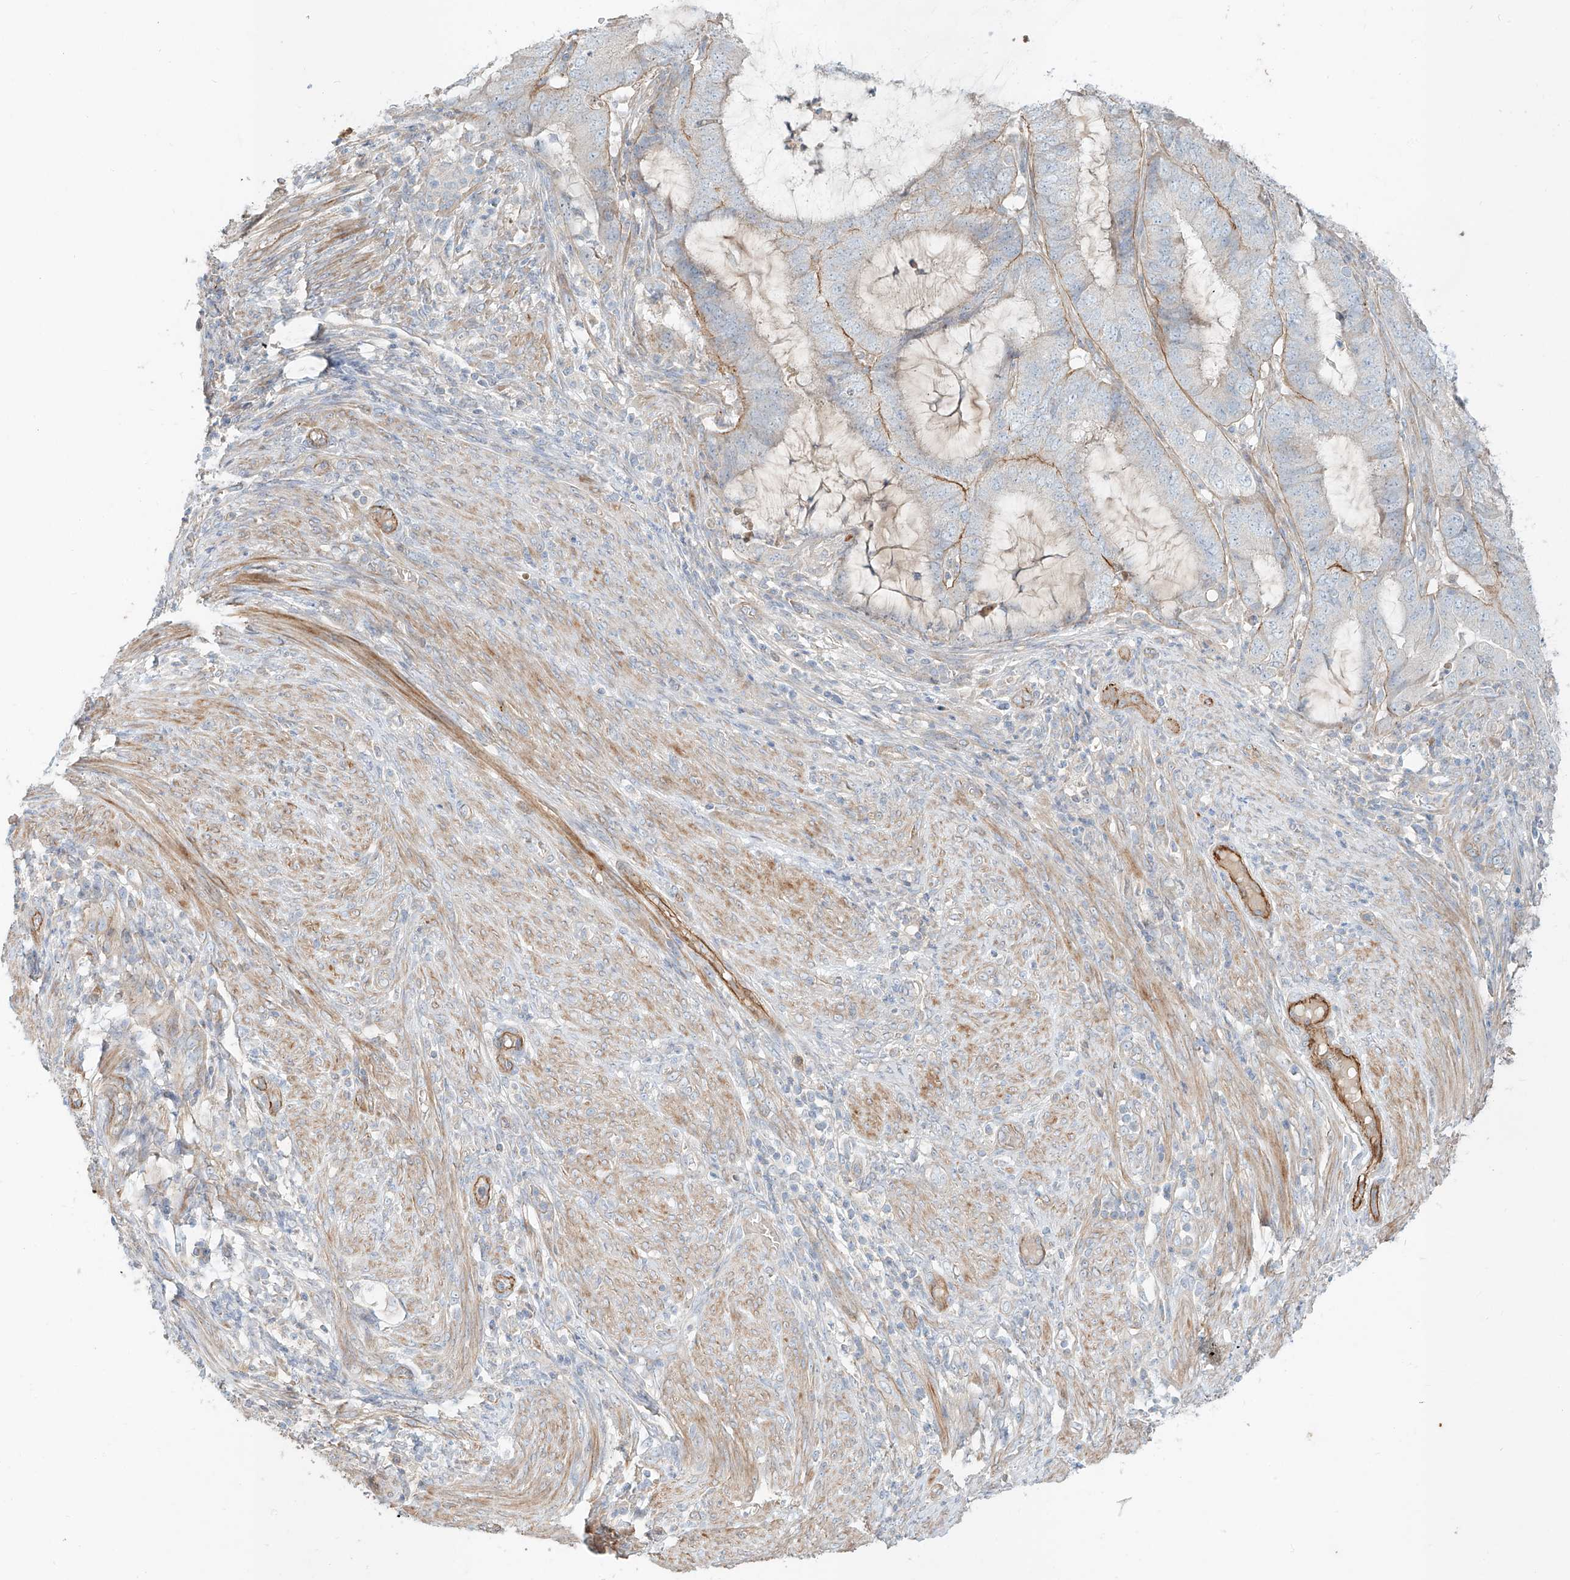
{"staining": {"intensity": "moderate", "quantity": "<25%", "location": "cytoplasmic/membranous"}, "tissue": "endometrial cancer", "cell_type": "Tumor cells", "image_type": "cancer", "snomed": [{"axis": "morphology", "description": "Adenocarcinoma, NOS"}, {"axis": "topography", "description": "Endometrium"}], "caption": "The micrograph reveals immunohistochemical staining of endometrial adenocarcinoma. There is moderate cytoplasmic/membranous positivity is identified in about <25% of tumor cells.", "gene": "AJM1", "patient": {"sex": "female", "age": 51}}